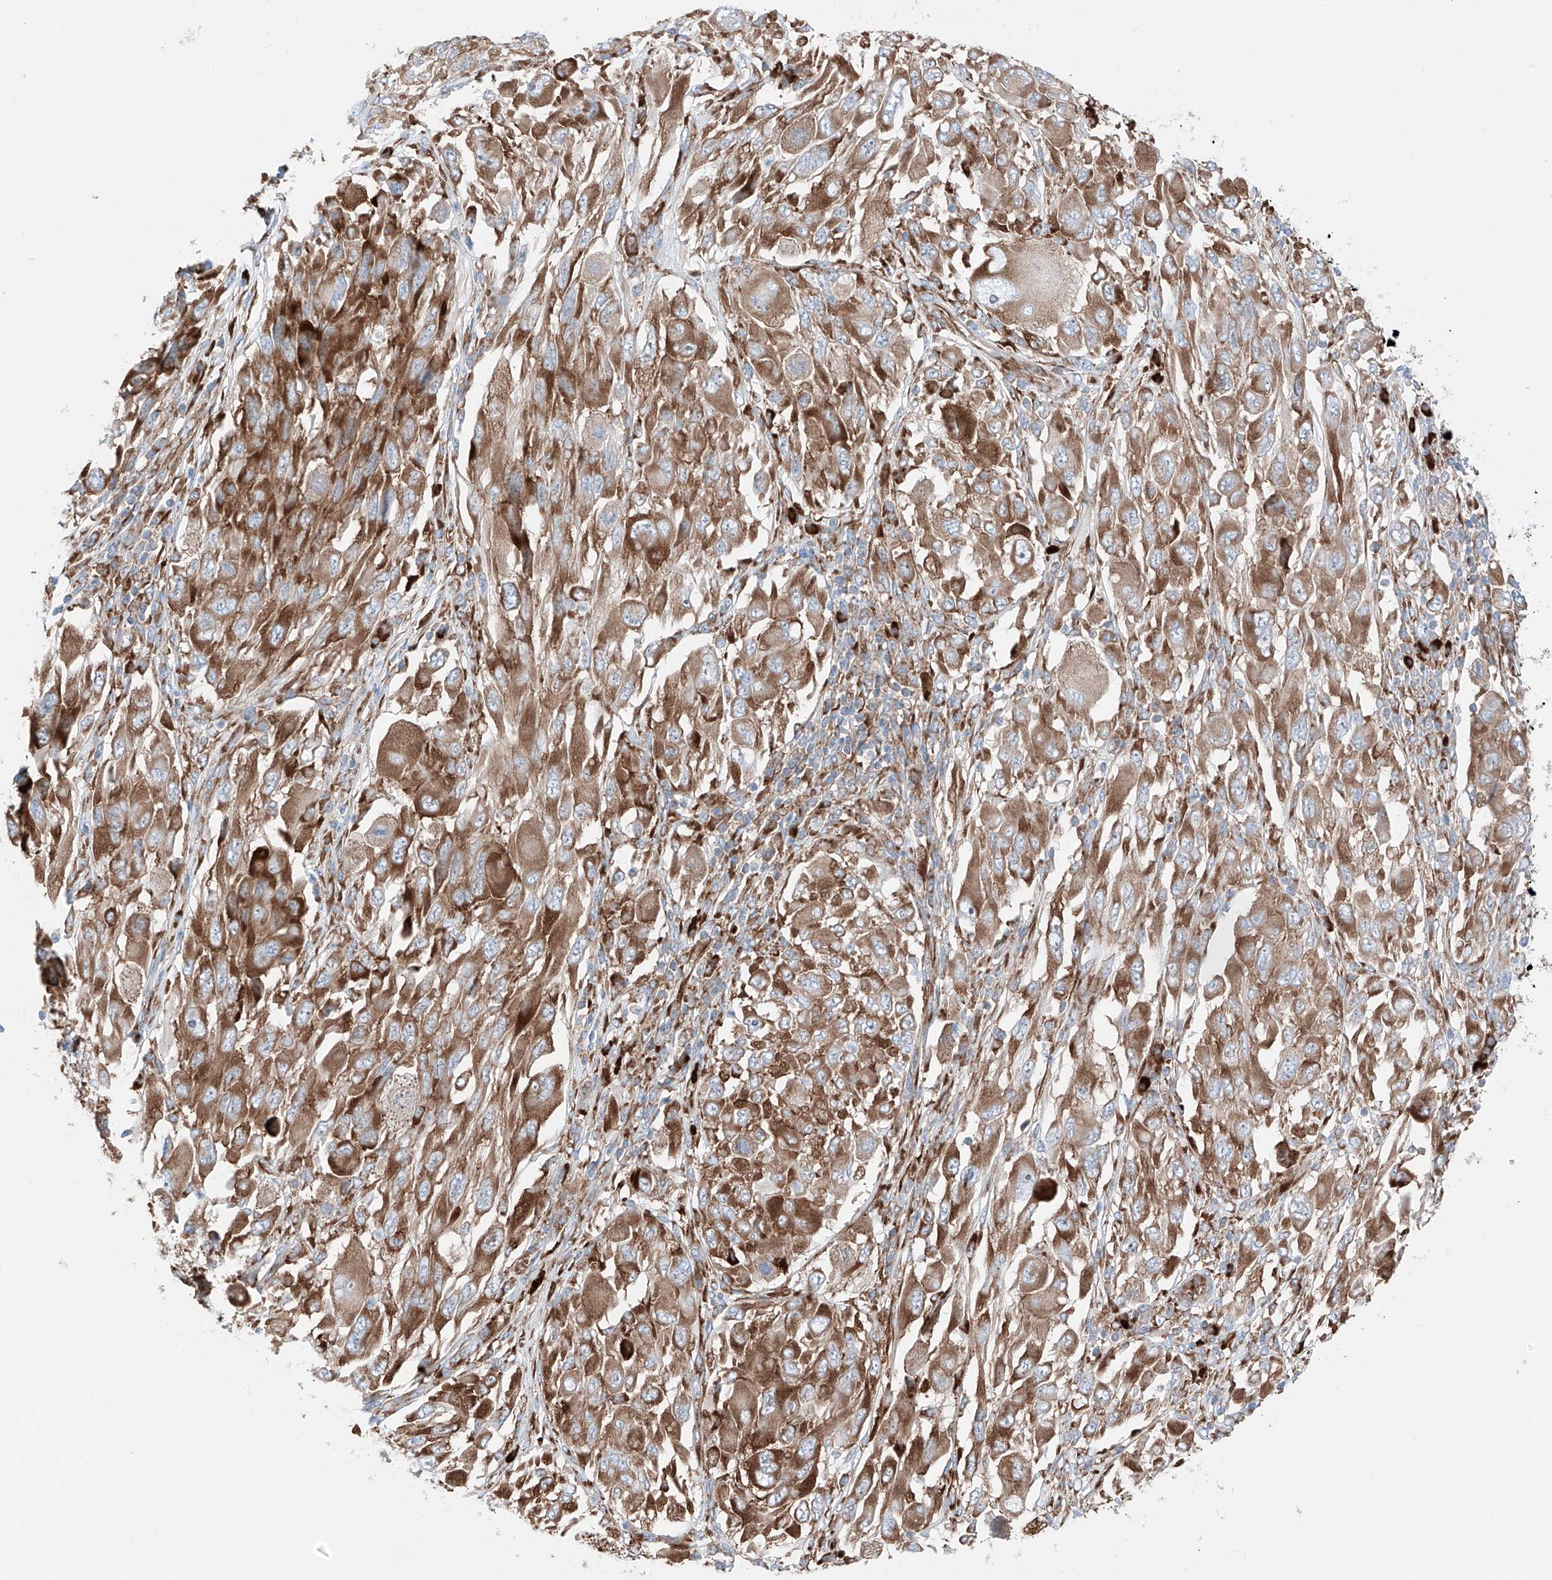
{"staining": {"intensity": "moderate", "quantity": ">75%", "location": "cytoplasmic/membranous"}, "tissue": "melanoma", "cell_type": "Tumor cells", "image_type": "cancer", "snomed": [{"axis": "morphology", "description": "Malignant melanoma, NOS"}, {"axis": "topography", "description": "Skin"}], "caption": "Malignant melanoma stained for a protein (brown) reveals moderate cytoplasmic/membranous positive staining in approximately >75% of tumor cells.", "gene": "CRELD1", "patient": {"sex": "female", "age": 91}}